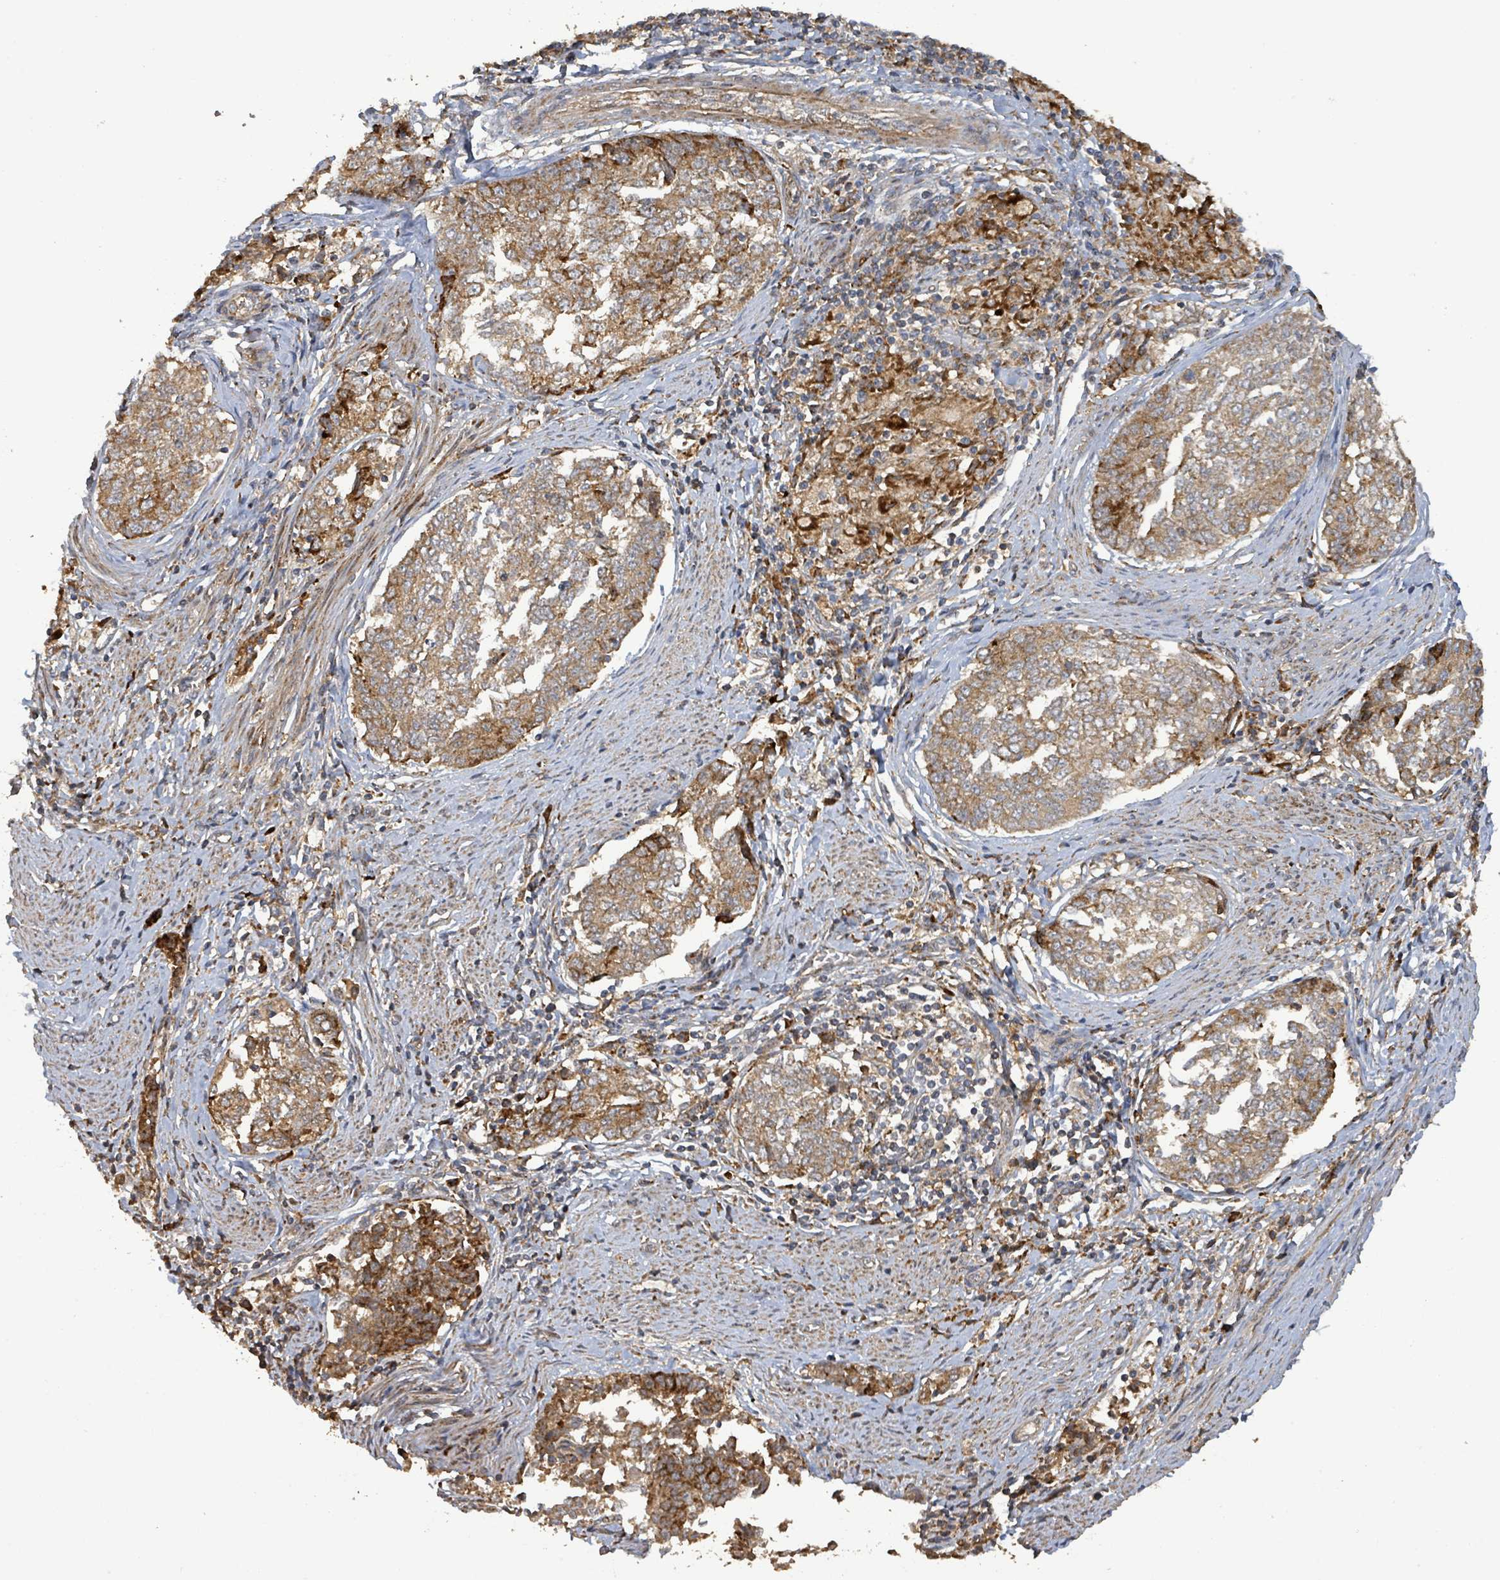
{"staining": {"intensity": "moderate", "quantity": ">75%", "location": "cytoplasmic/membranous"}, "tissue": "endometrial cancer", "cell_type": "Tumor cells", "image_type": "cancer", "snomed": [{"axis": "morphology", "description": "Adenocarcinoma, NOS"}, {"axis": "topography", "description": "Endometrium"}], "caption": "There is medium levels of moderate cytoplasmic/membranous staining in tumor cells of endometrial cancer, as demonstrated by immunohistochemical staining (brown color).", "gene": "STARD4", "patient": {"sex": "female", "age": 80}}